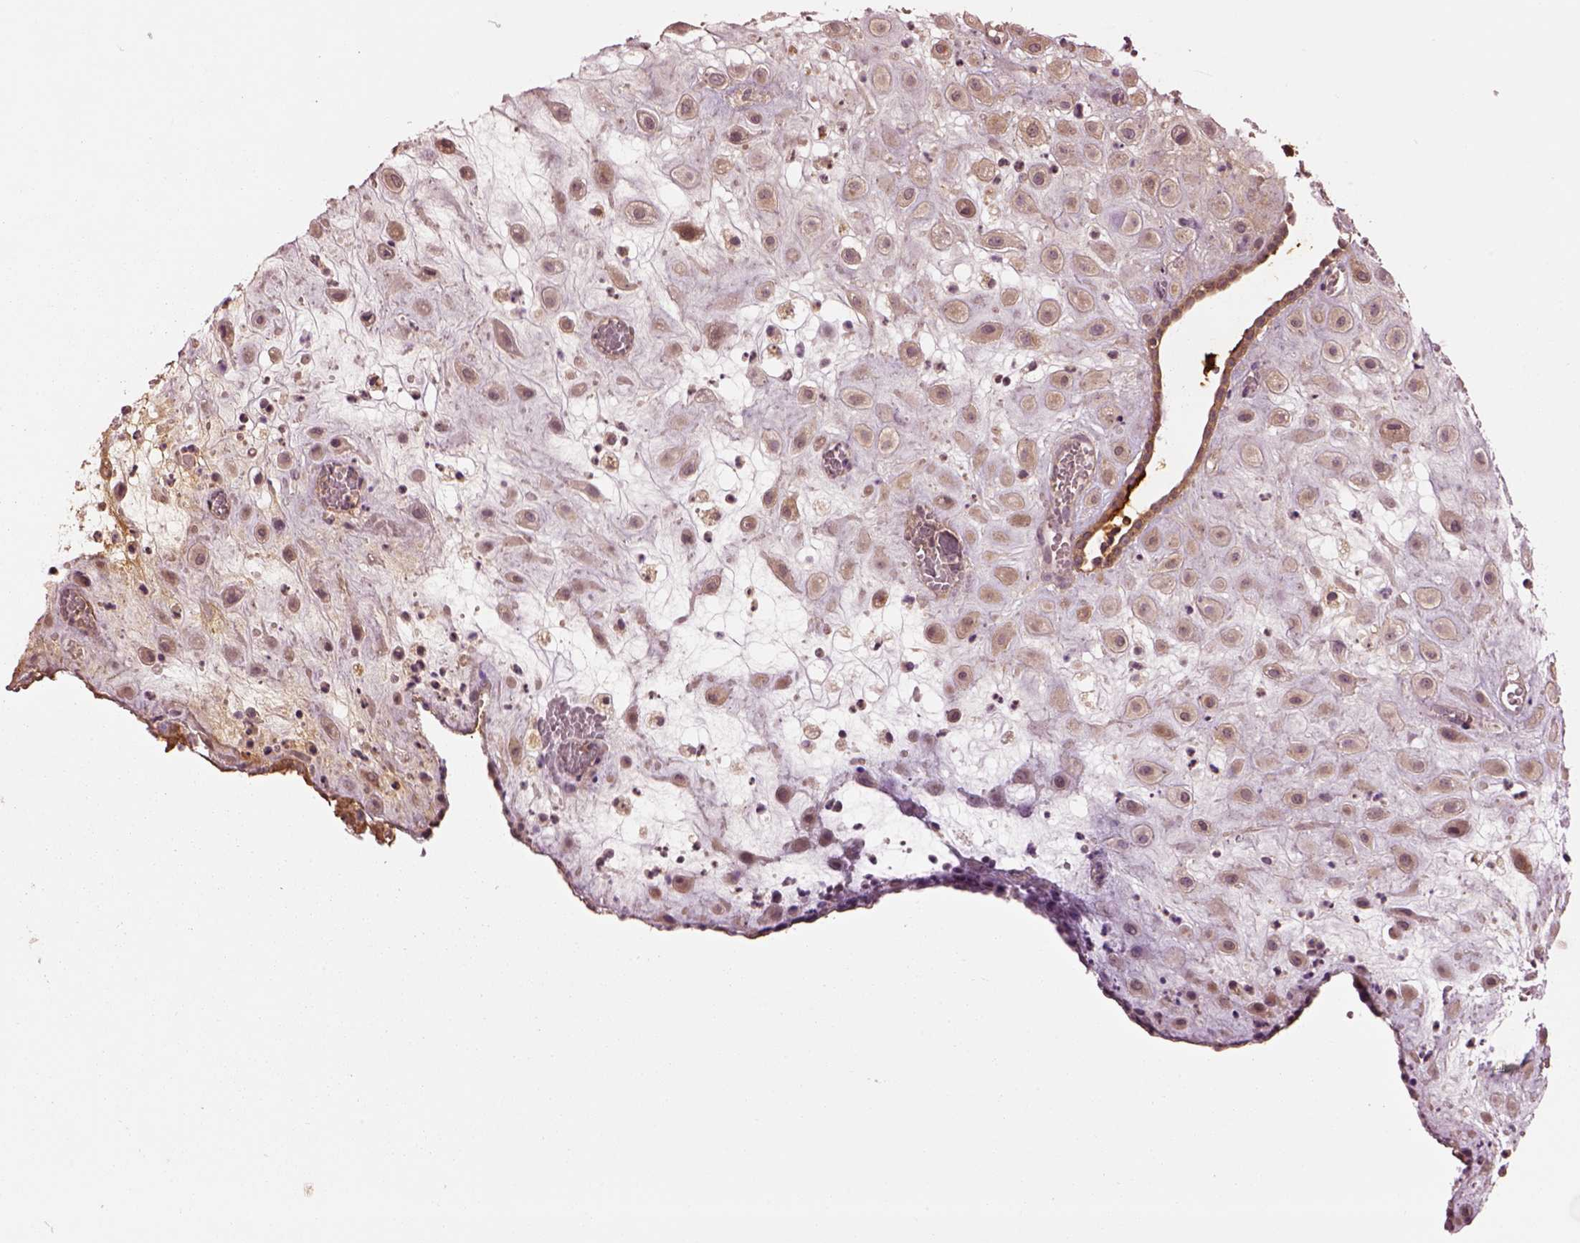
{"staining": {"intensity": "weak", "quantity": ">75%", "location": "cytoplasmic/membranous"}, "tissue": "placenta", "cell_type": "Decidual cells", "image_type": "normal", "snomed": [{"axis": "morphology", "description": "Normal tissue, NOS"}, {"axis": "topography", "description": "Placenta"}], "caption": "Immunohistochemistry (IHC) photomicrograph of unremarkable placenta: placenta stained using IHC reveals low levels of weak protein expression localized specifically in the cytoplasmic/membranous of decidual cells, appearing as a cytoplasmic/membranous brown color.", "gene": "MTHFS", "patient": {"sex": "female", "age": 24}}